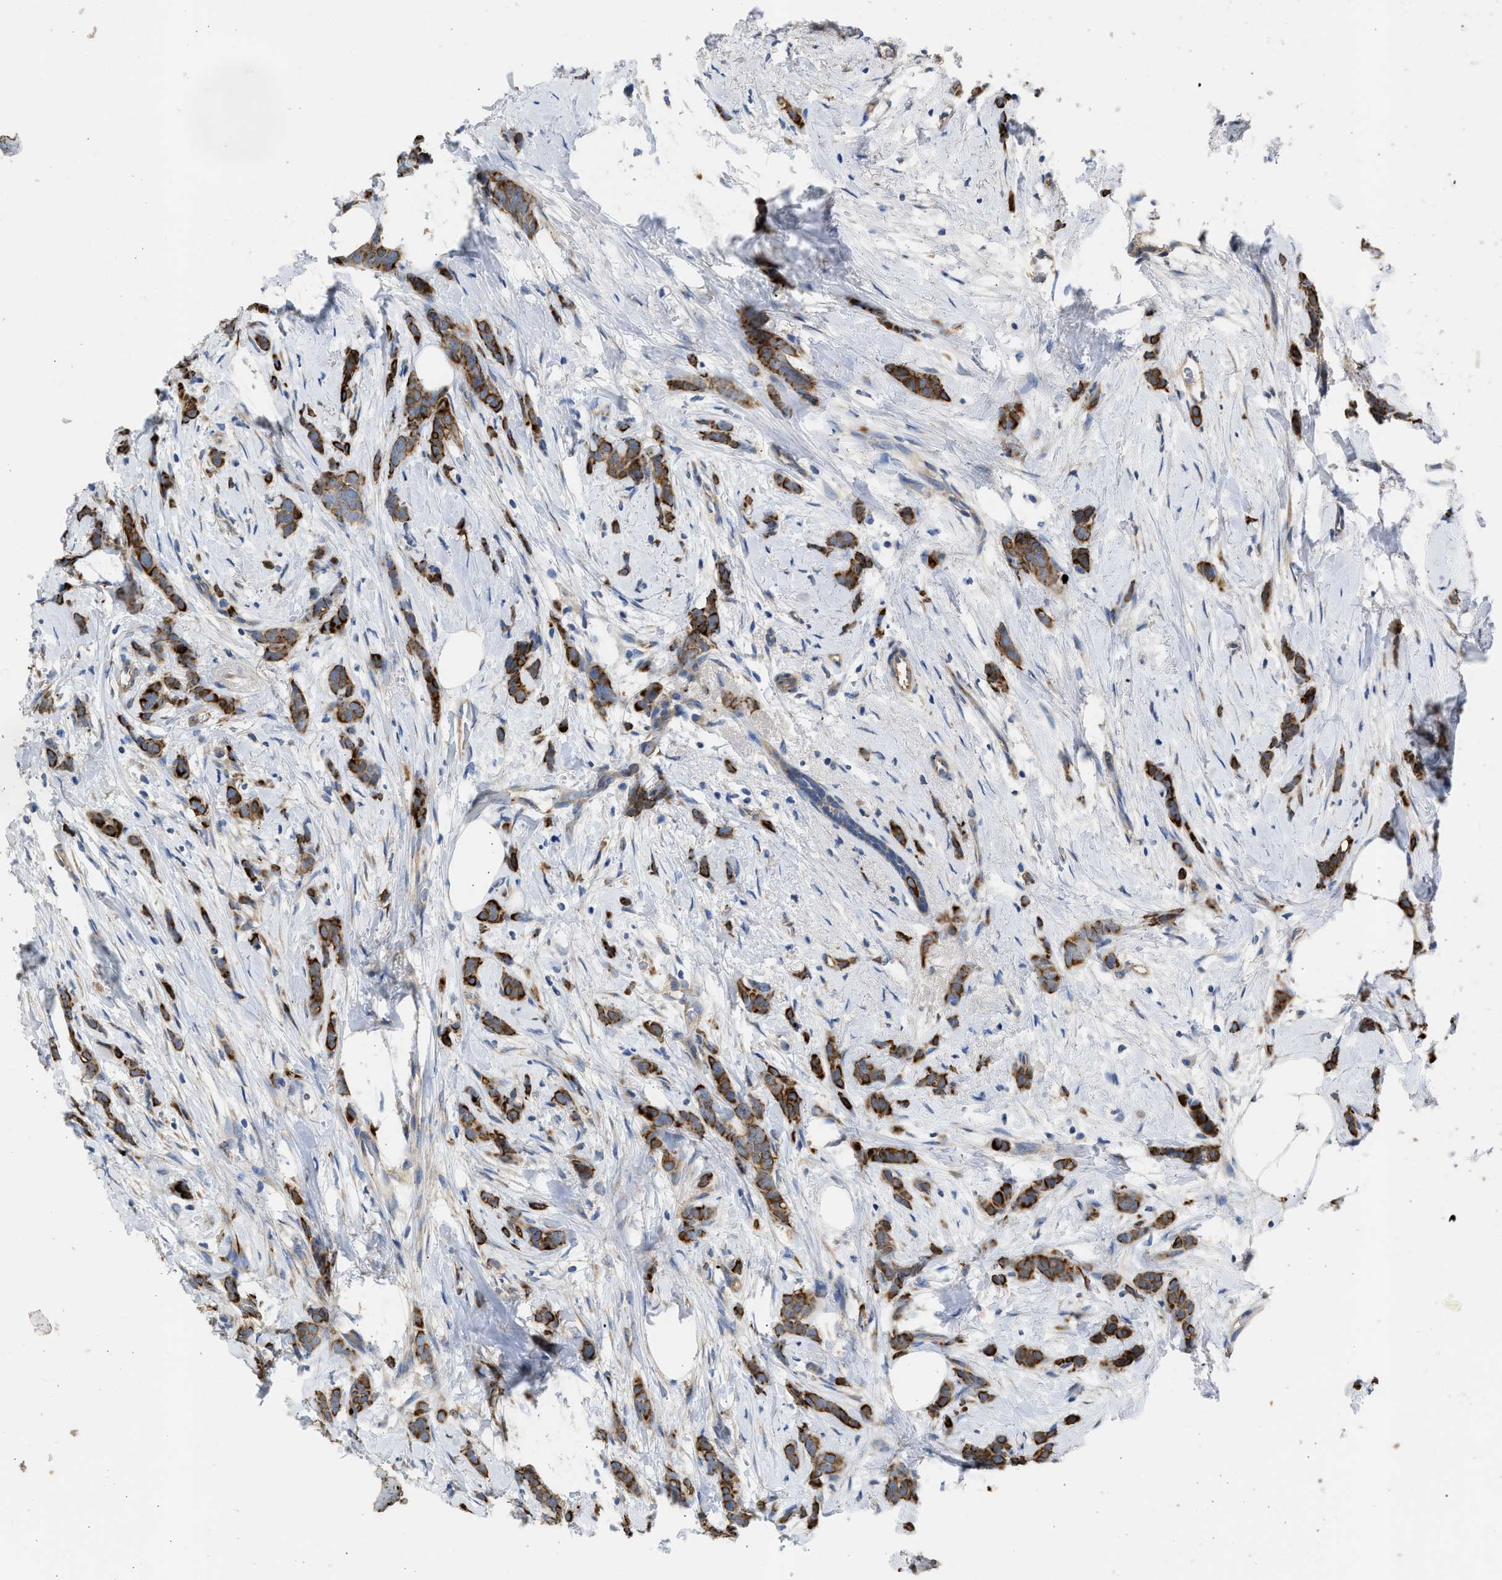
{"staining": {"intensity": "strong", "quantity": ">75%", "location": "cytoplasmic/membranous"}, "tissue": "breast cancer", "cell_type": "Tumor cells", "image_type": "cancer", "snomed": [{"axis": "morphology", "description": "Lobular carcinoma, in situ"}, {"axis": "morphology", "description": "Lobular carcinoma"}, {"axis": "topography", "description": "Breast"}], "caption": "The image shows immunohistochemical staining of breast cancer (lobular carcinoma in situ). There is strong cytoplasmic/membranous expression is present in approximately >75% of tumor cells.", "gene": "CSRNP2", "patient": {"sex": "female", "age": 41}}